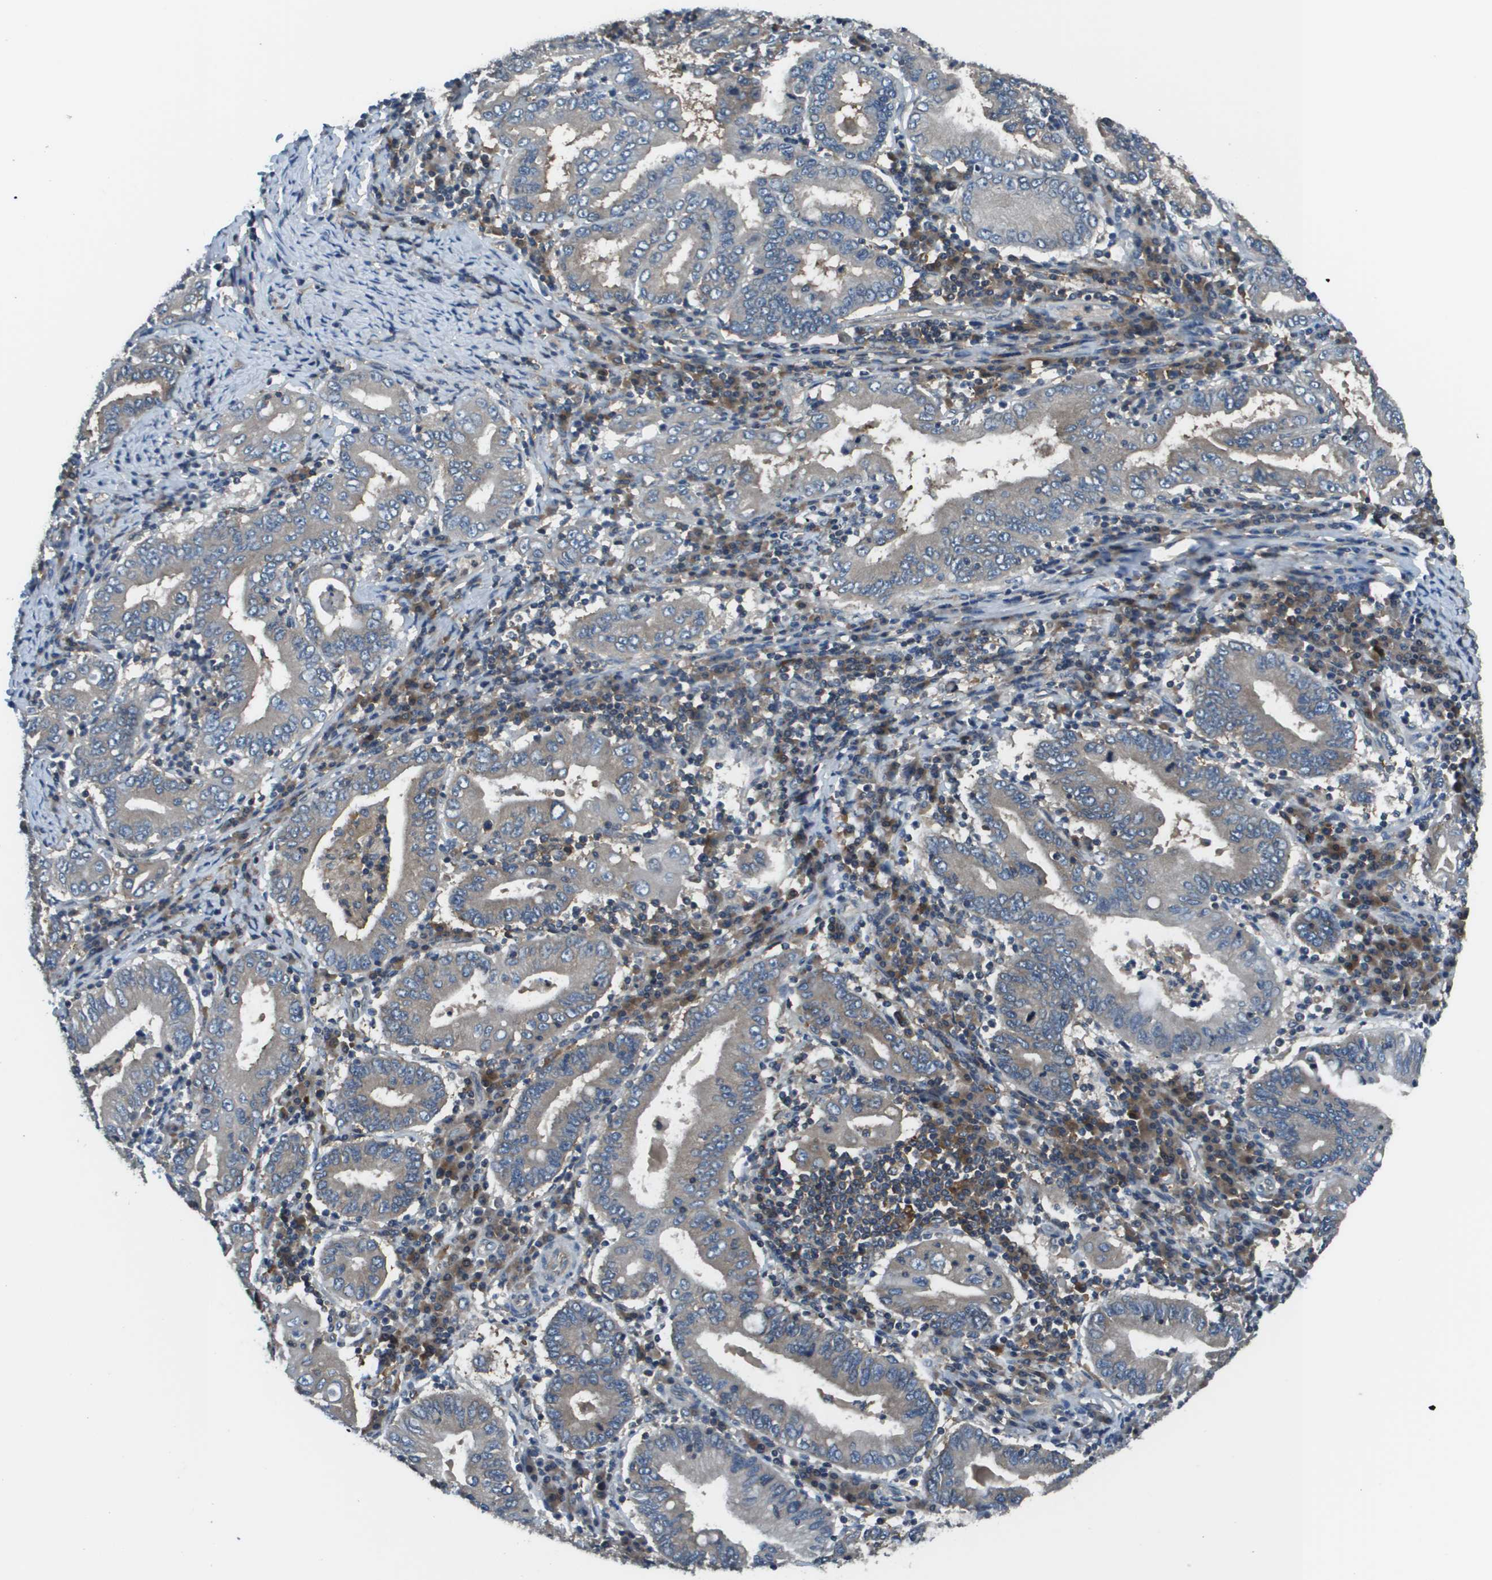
{"staining": {"intensity": "weak", "quantity": "25%-75%", "location": "cytoplasmic/membranous"}, "tissue": "stomach cancer", "cell_type": "Tumor cells", "image_type": "cancer", "snomed": [{"axis": "morphology", "description": "Normal tissue, NOS"}, {"axis": "morphology", "description": "Adenocarcinoma, NOS"}, {"axis": "topography", "description": "Esophagus"}, {"axis": "topography", "description": "Stomach, upper"}, {"axis": "topography", "description": "Peripheral nerve tissue"}], "caption": "A photomicrograph showing weak cytoplasmic/membranous staining in about 25%-75% of tumor cells in stomach adenocarcinoma, as visualized by brown immunohistochemical staining.", "gene": "EIF3B", "patient": {"sex": "male", "age": 62}}